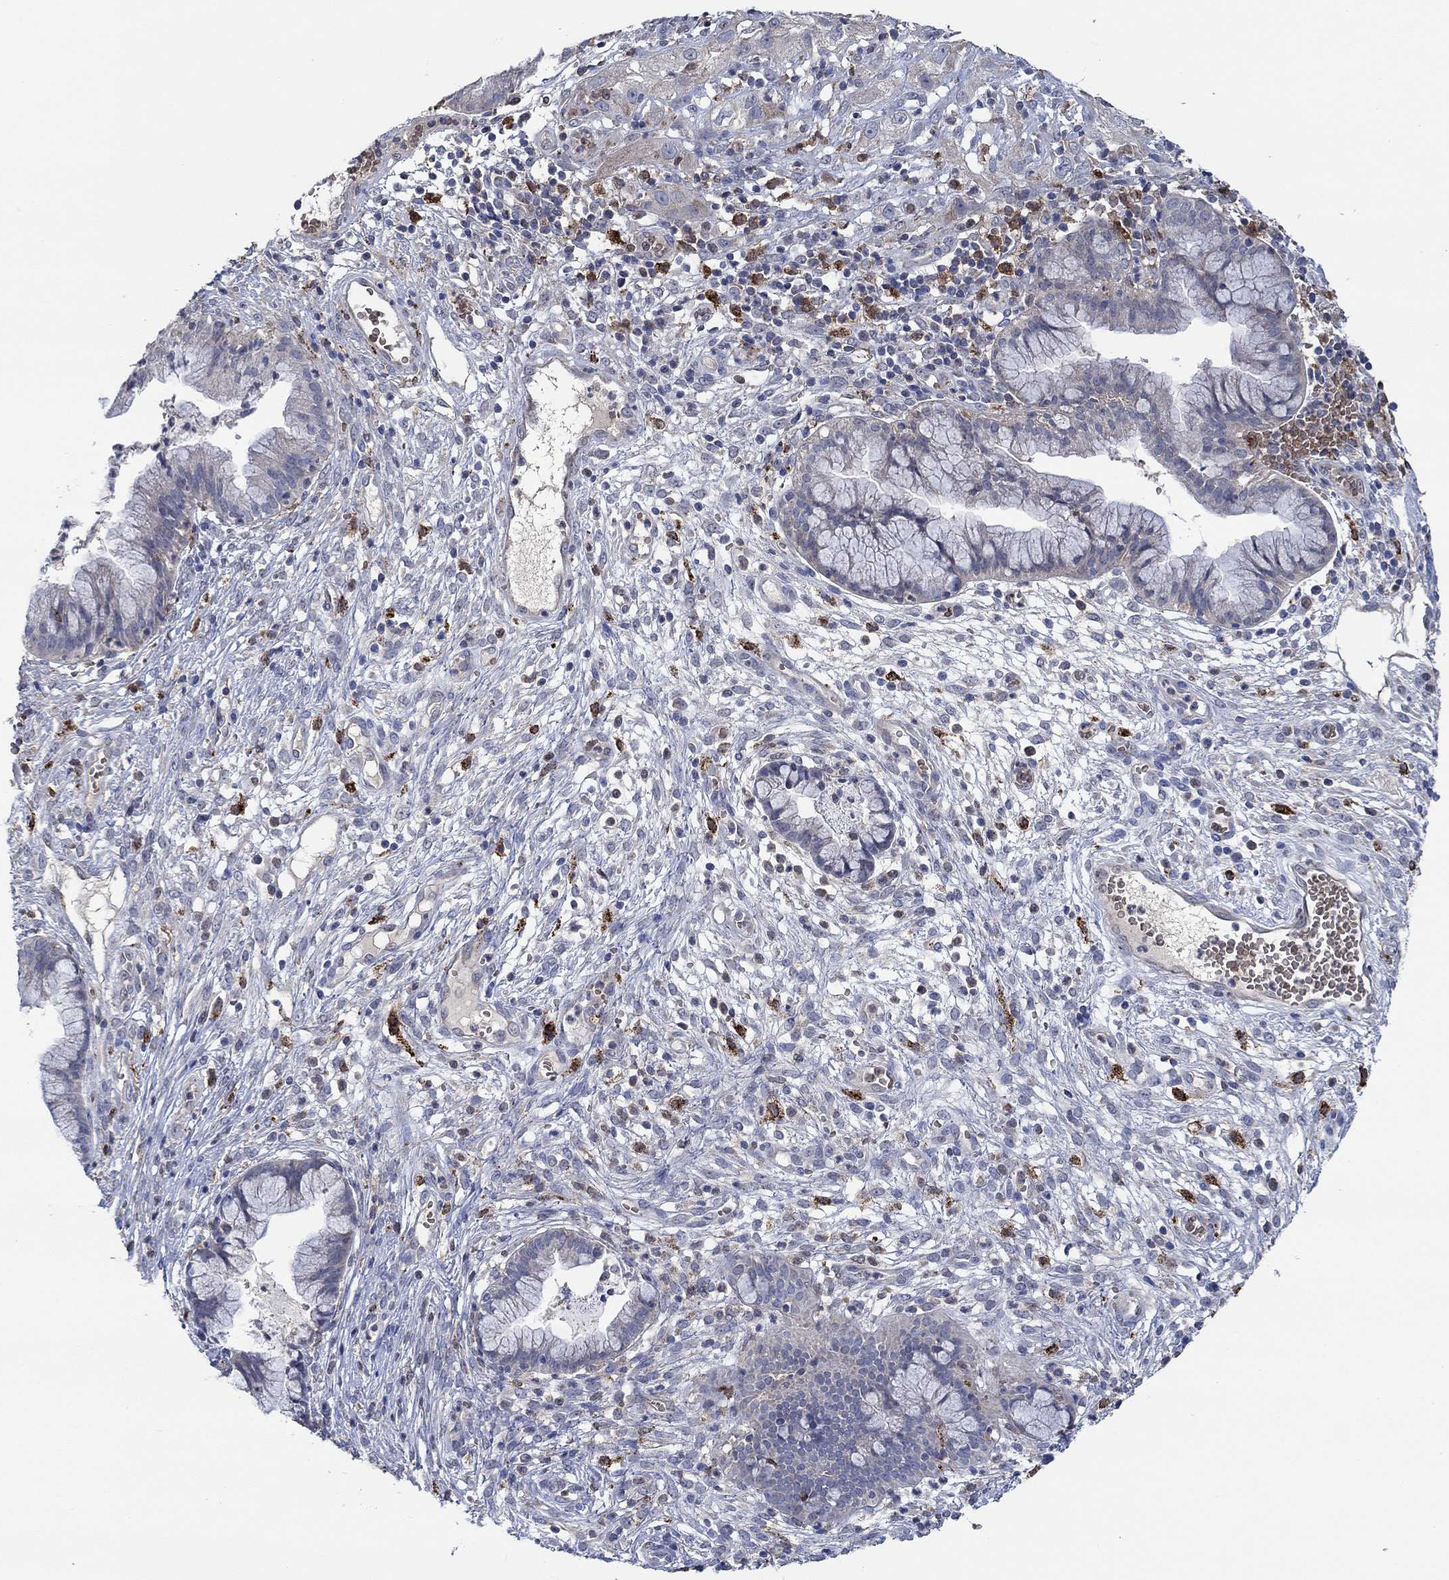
{"staining": {"intensity": "negative", "quantity": "none", "location": "none"}, "tissue": "cervical cancer", "cell_type": "Tumor cells", "image_type": "cancer", "snomed": [{"axis": "morphology", "description": "Squamous cell carcinoma, NOS"}, {"axis": "topography", "description": "Cervix"}], "caption": "The immunohistochemistry photomicrograph has no significant expression in tumor cells of cervical squamous cell carcinoma tissue.", "gene": "MPP1", "patient": {"sex": "female", "age": 32}}